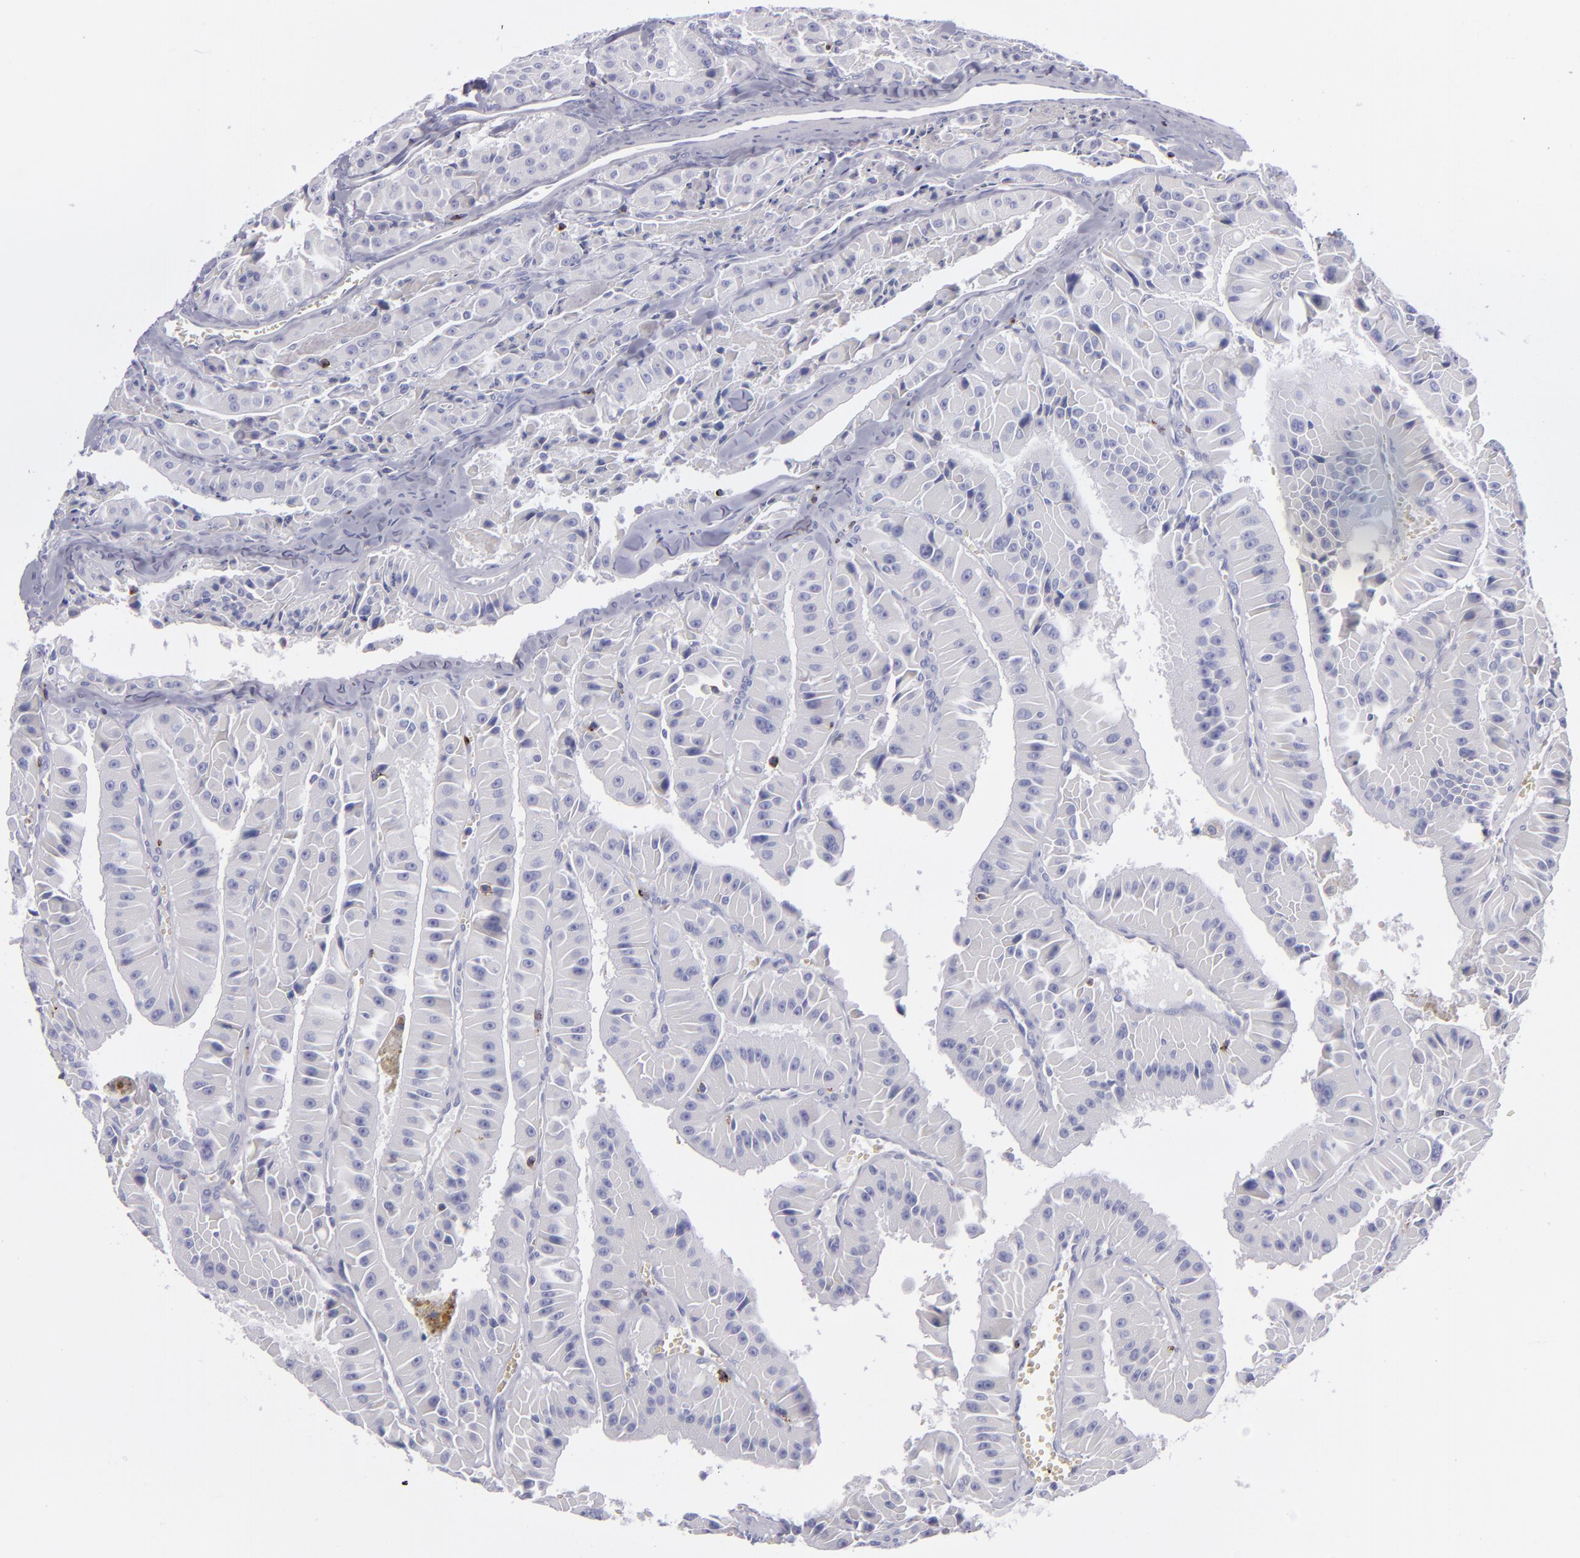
{"staining": {"intensity": "negative", "quantity": "none", "location": "none"}, "tissue": "thyroid cancer", "cell_type": "Tumor cells", "image_type": "cancer", "snomed": [{"axis": "morphology", "description": "Carcinoma, NOS"}, {"axis": "topography", "description": "Thyroid gland"}], "caption": "Immunohistochemistry (IHC) image of neoplastic tissue: thyroid carcinoma stained with DAB displays no significant protein expression in tumor cells.", "gene": "CD2", "patient": {"sex": "male", "age": 76}}